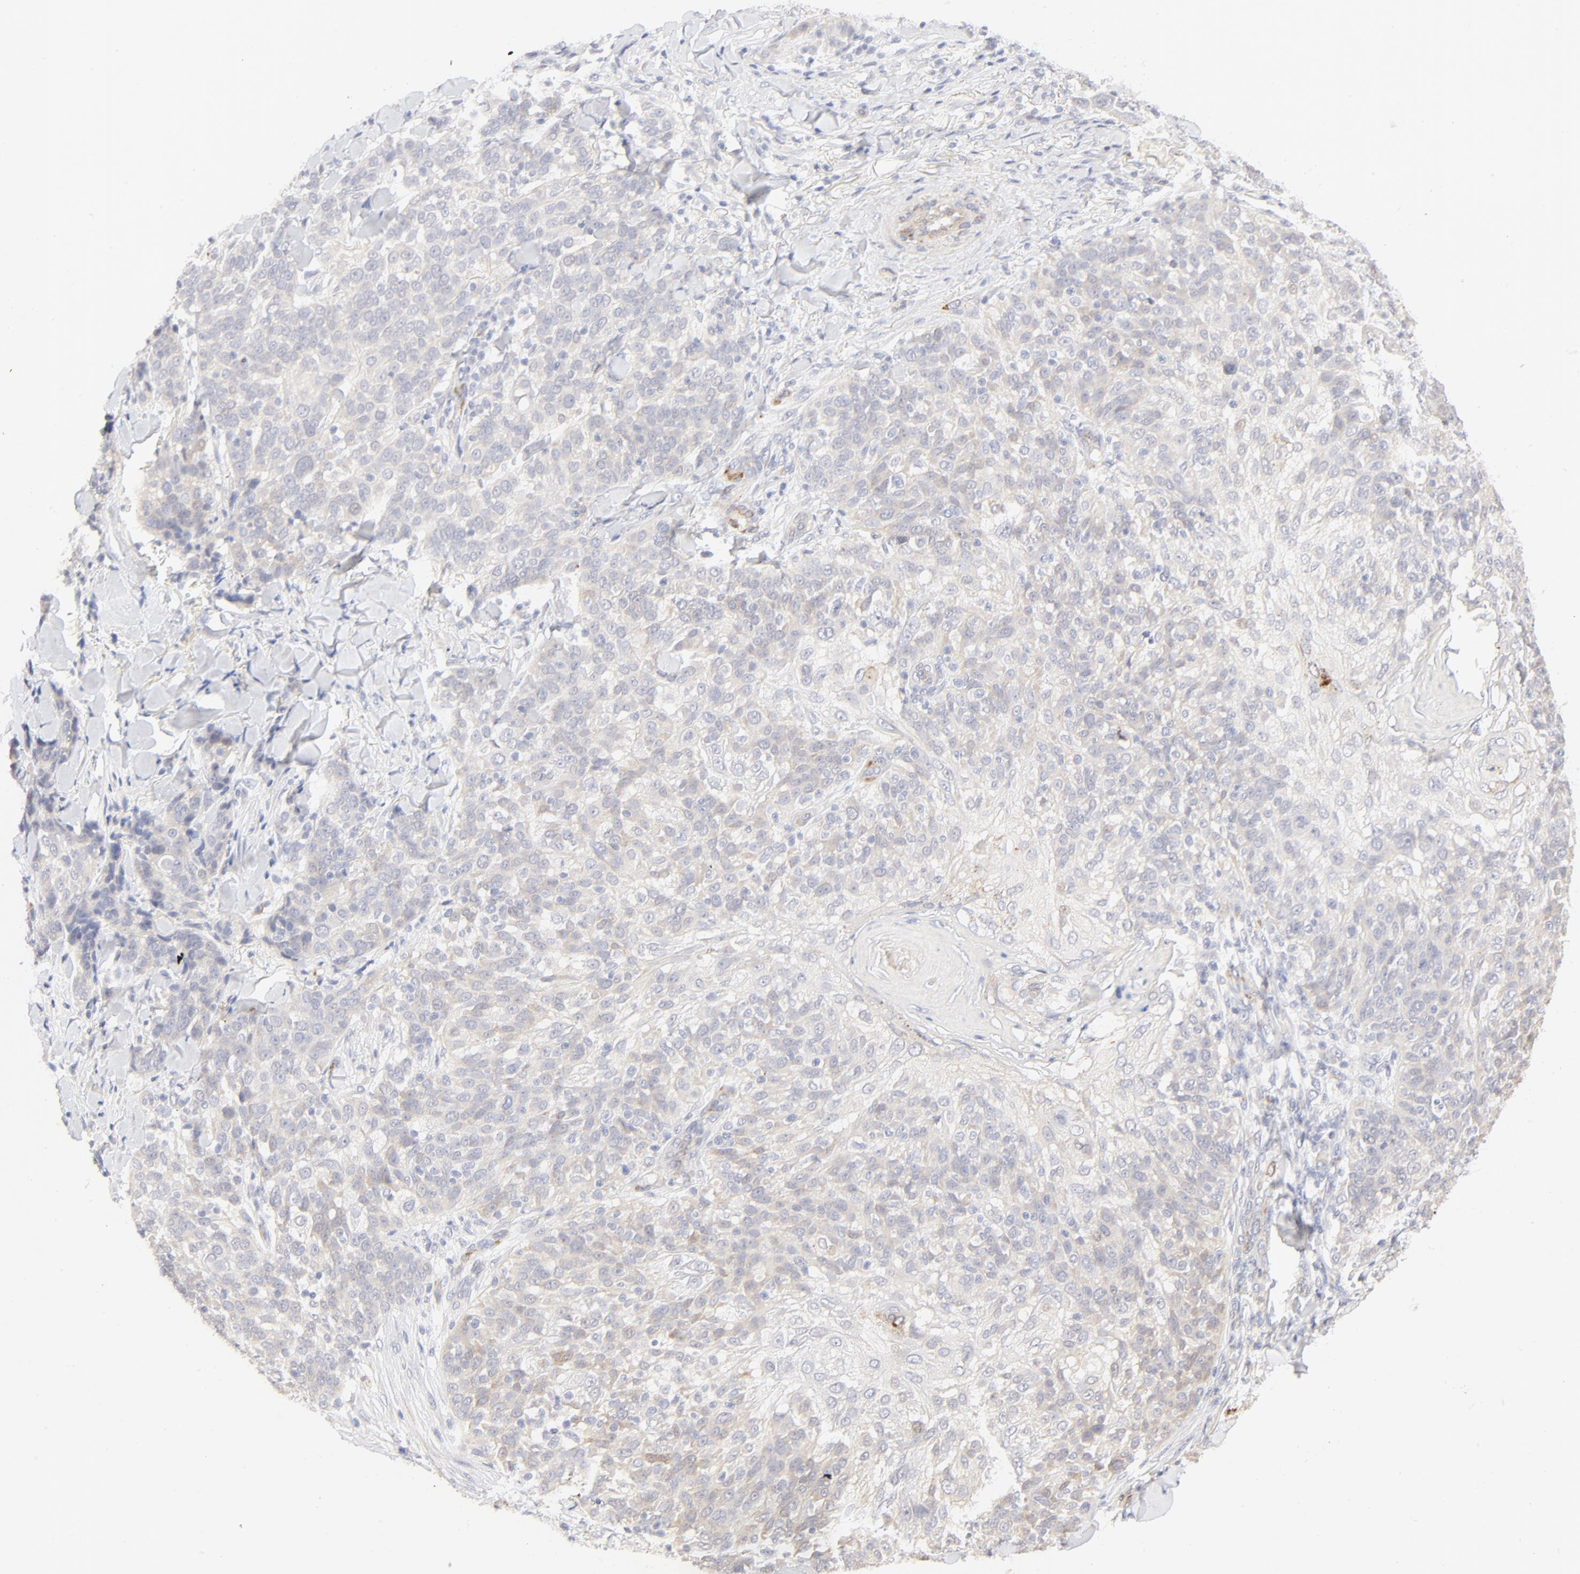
{"staining": {"intensity": "weak", "quantity": "25%-75%", "location": "cytoplasmic/membranous"}, "tissue": "skin cancer", "cell_type": "Tumor cells", "image_type": "cancer", "snomed": [{"axis": "morphology", "description": "Normal tissue, NOS"}, {"axis": "morphology", "description": "Squamous cell carcinoma, NOS"}, {"axis": "topography", "description": "Skin"}], "caption": "Immunohistochemical staining of human skin cancer displays low levels of weak cytoplasmic/membranous expression in about 25%-75% of tumor cells. The staining was performed using DAB, with brown indicating positive protein expression. Nuclei are stained blue with hematoxylin.", "gene": "NKX2-2", "patient": {"sex": "female", "age": 83}}